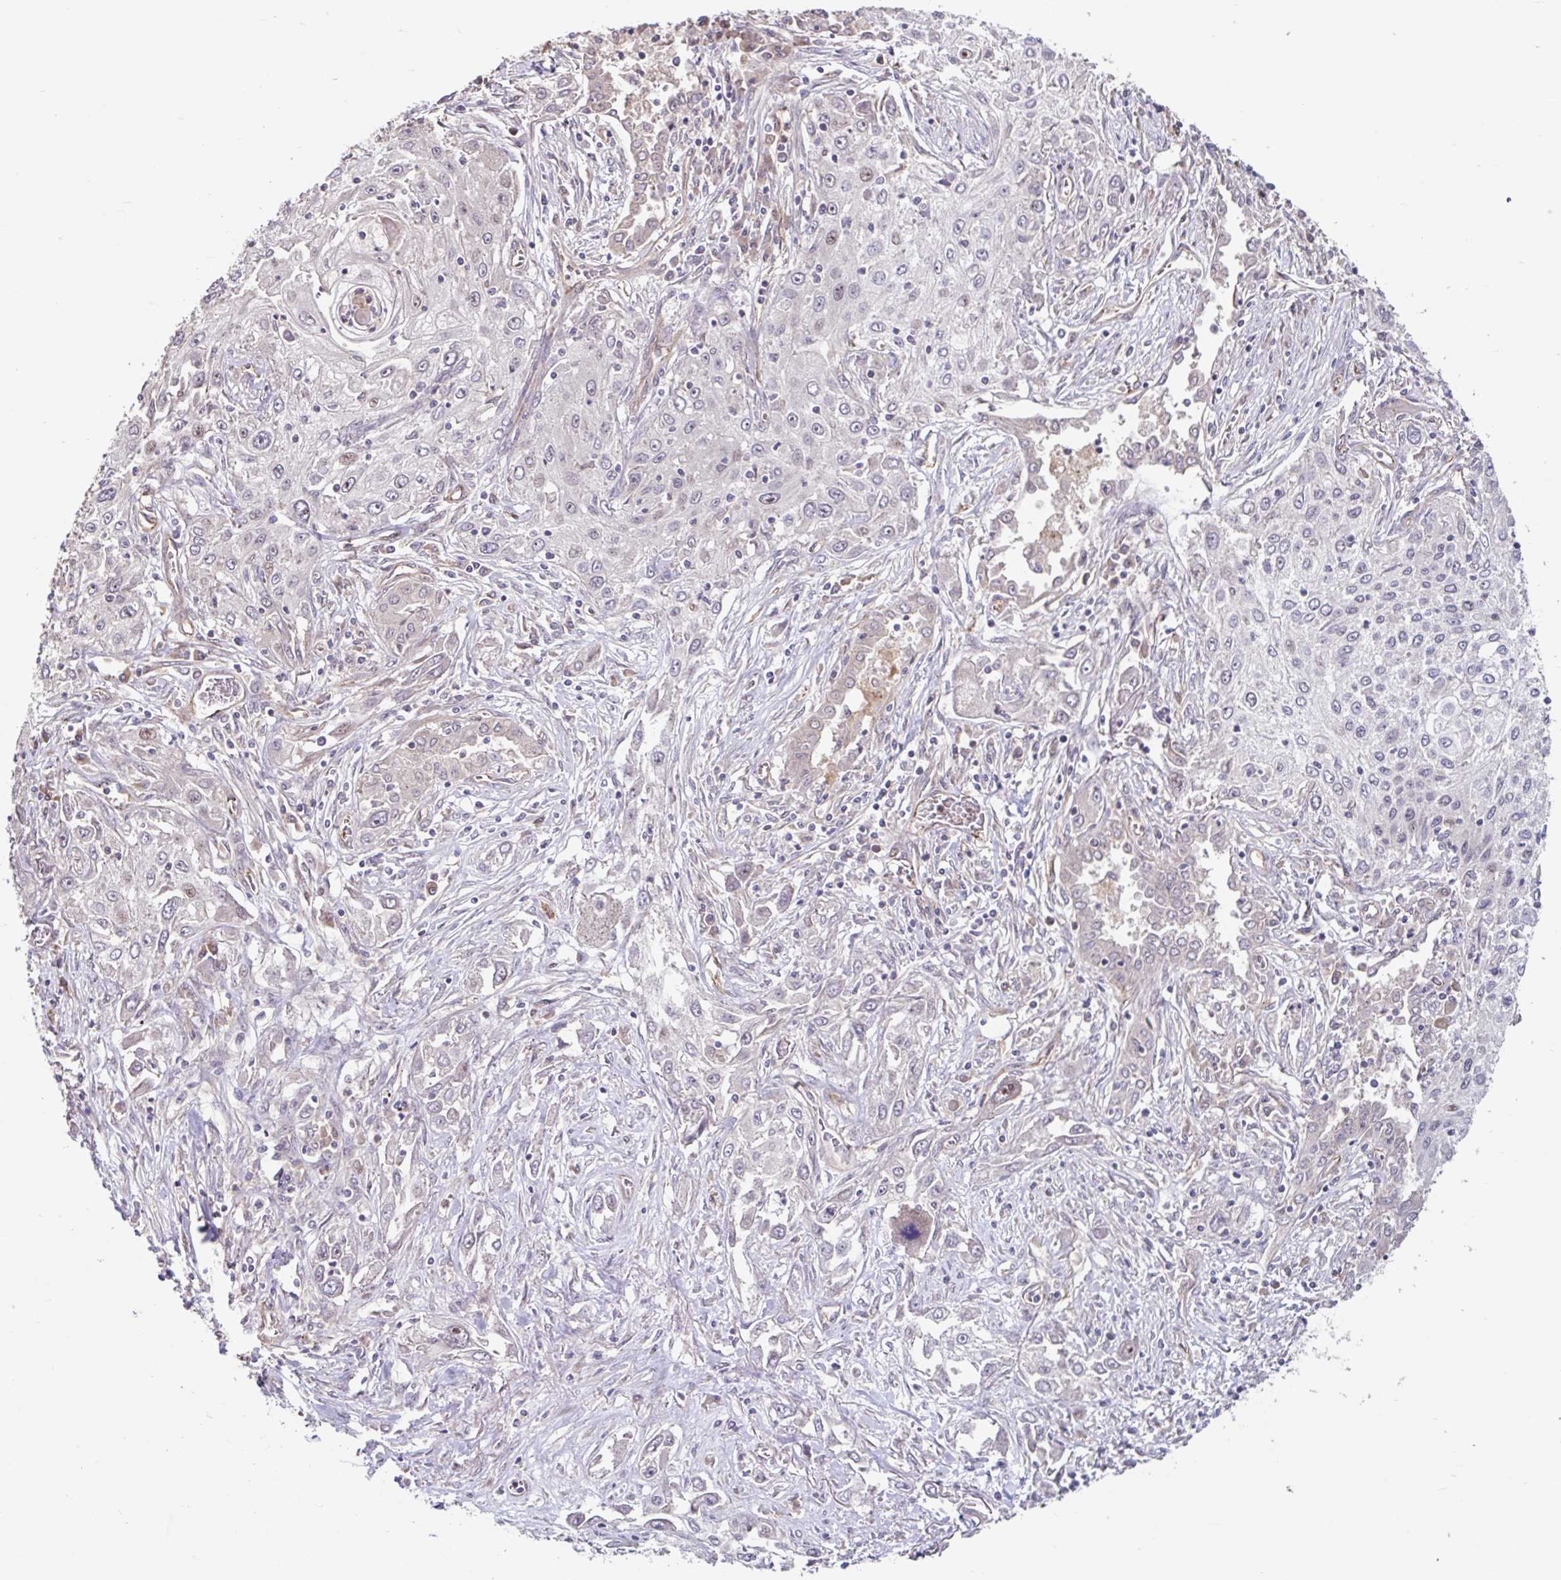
{"staining": {"intensity": "negative", "quantity": "none", "location": "none"}, "tissue": "lung cancer", "cell_type": "Tumor cells", "image_type": "cancer", "snomed": [{"axis": "morphology", "description": "Squamous cell carcinoma, NOS"}, {"axis": "topography", "description": "Lung"}], "caption": "Protein analysis of lung squamous cell carcinoma reveals no significant positivity in tumor cells.", "gene": "STYXL1", "patient": {"sex": "female", "age": 69}}